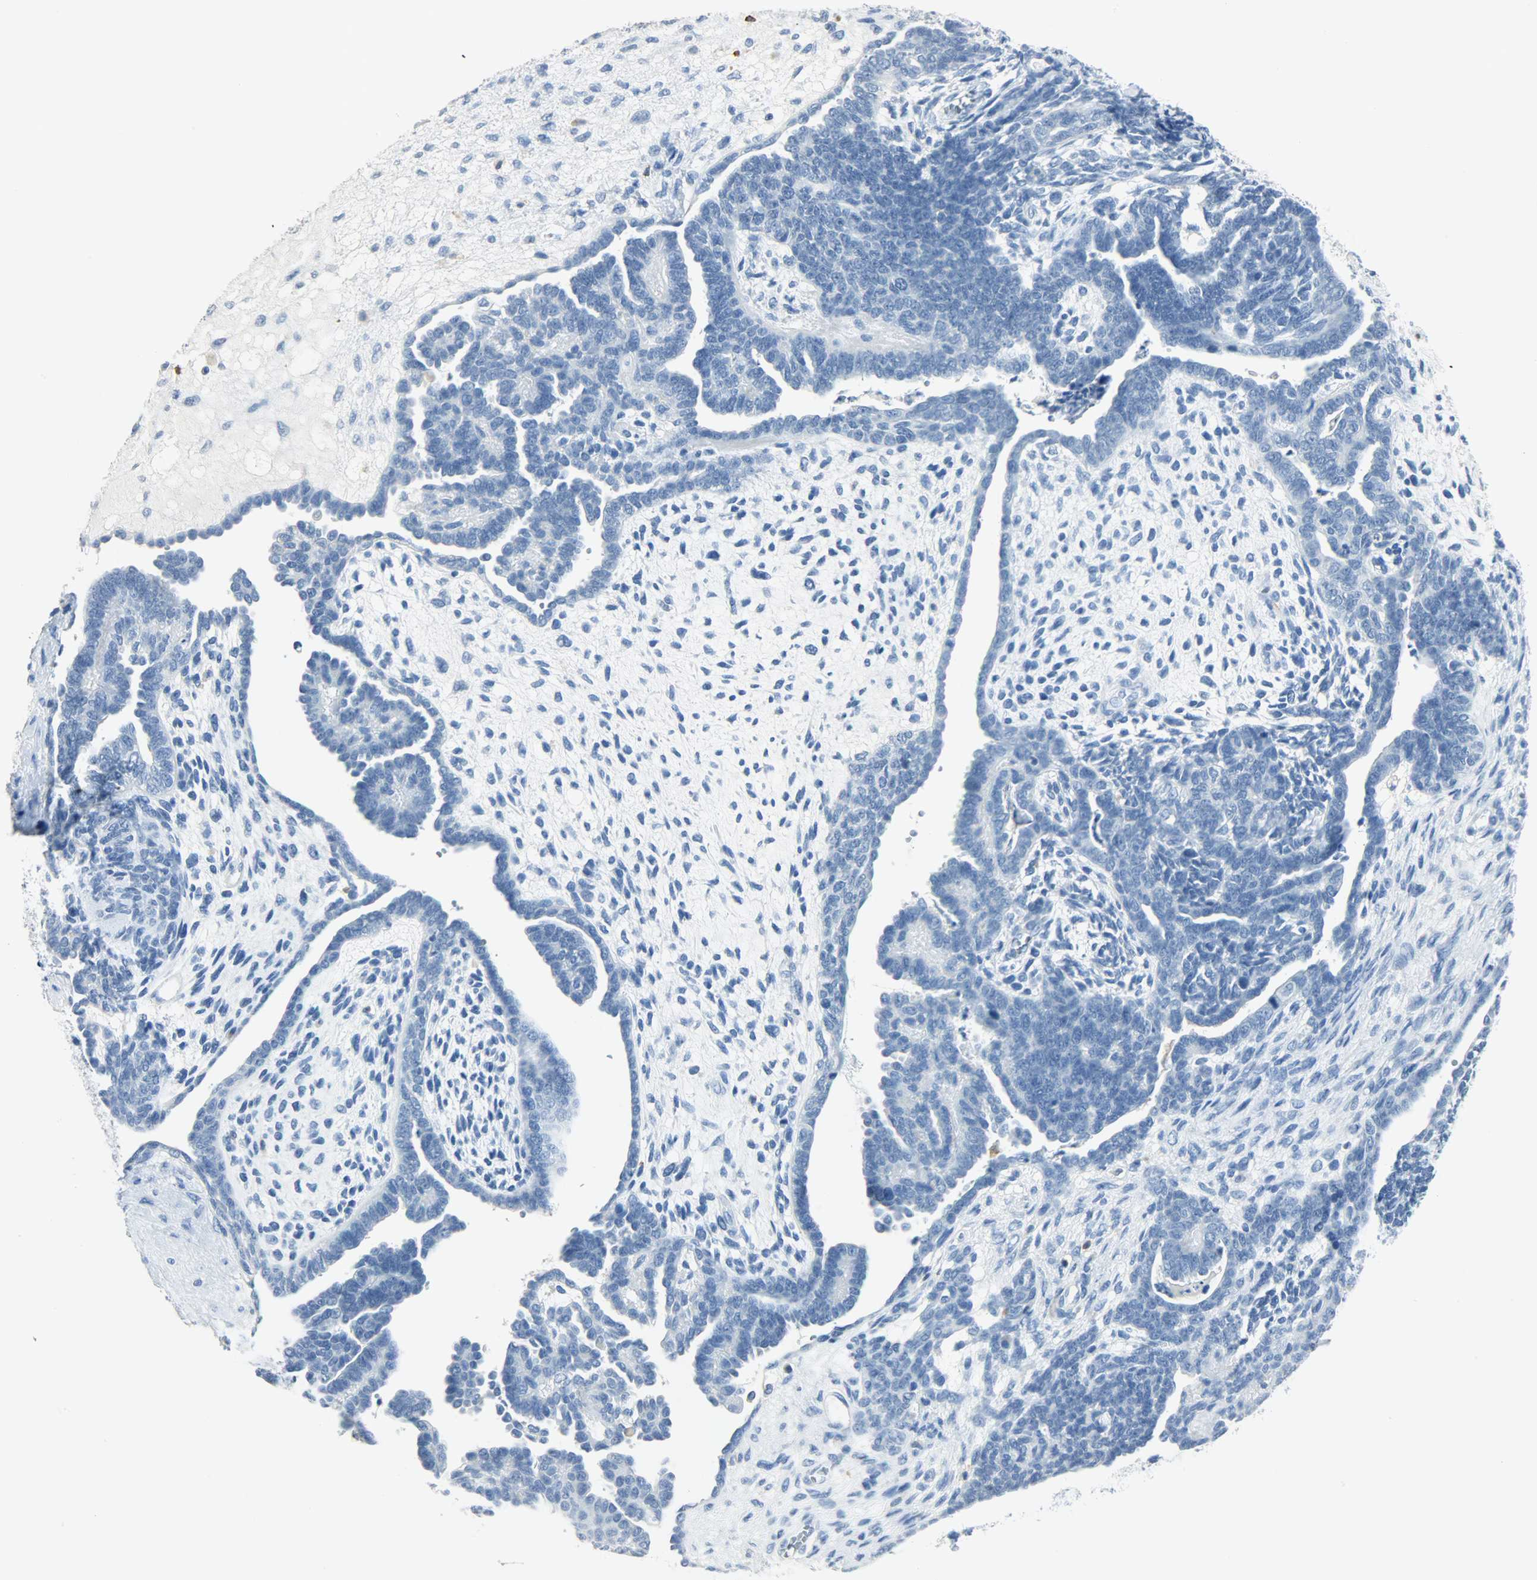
{"staining": {"intensity": "negative", "quantity": "none", "location": "none"}, "tissue": "endometrial cancer", "cell_type": "Tumor cells", "image_type": "cancer", "snomed": [{"axis": "morphology", "description": "Neoplasm, malignant, NOS"}, {"axis": "topography", "description": "Endometrium"}], "caption": "Human malignant neoplasm (endometrial) stained for a protein using immunohistochemistry (IHC) displays no positivity in tumor cells.", "gene": "PTPN6", "patient": {"sex": "female", "age": 74}}